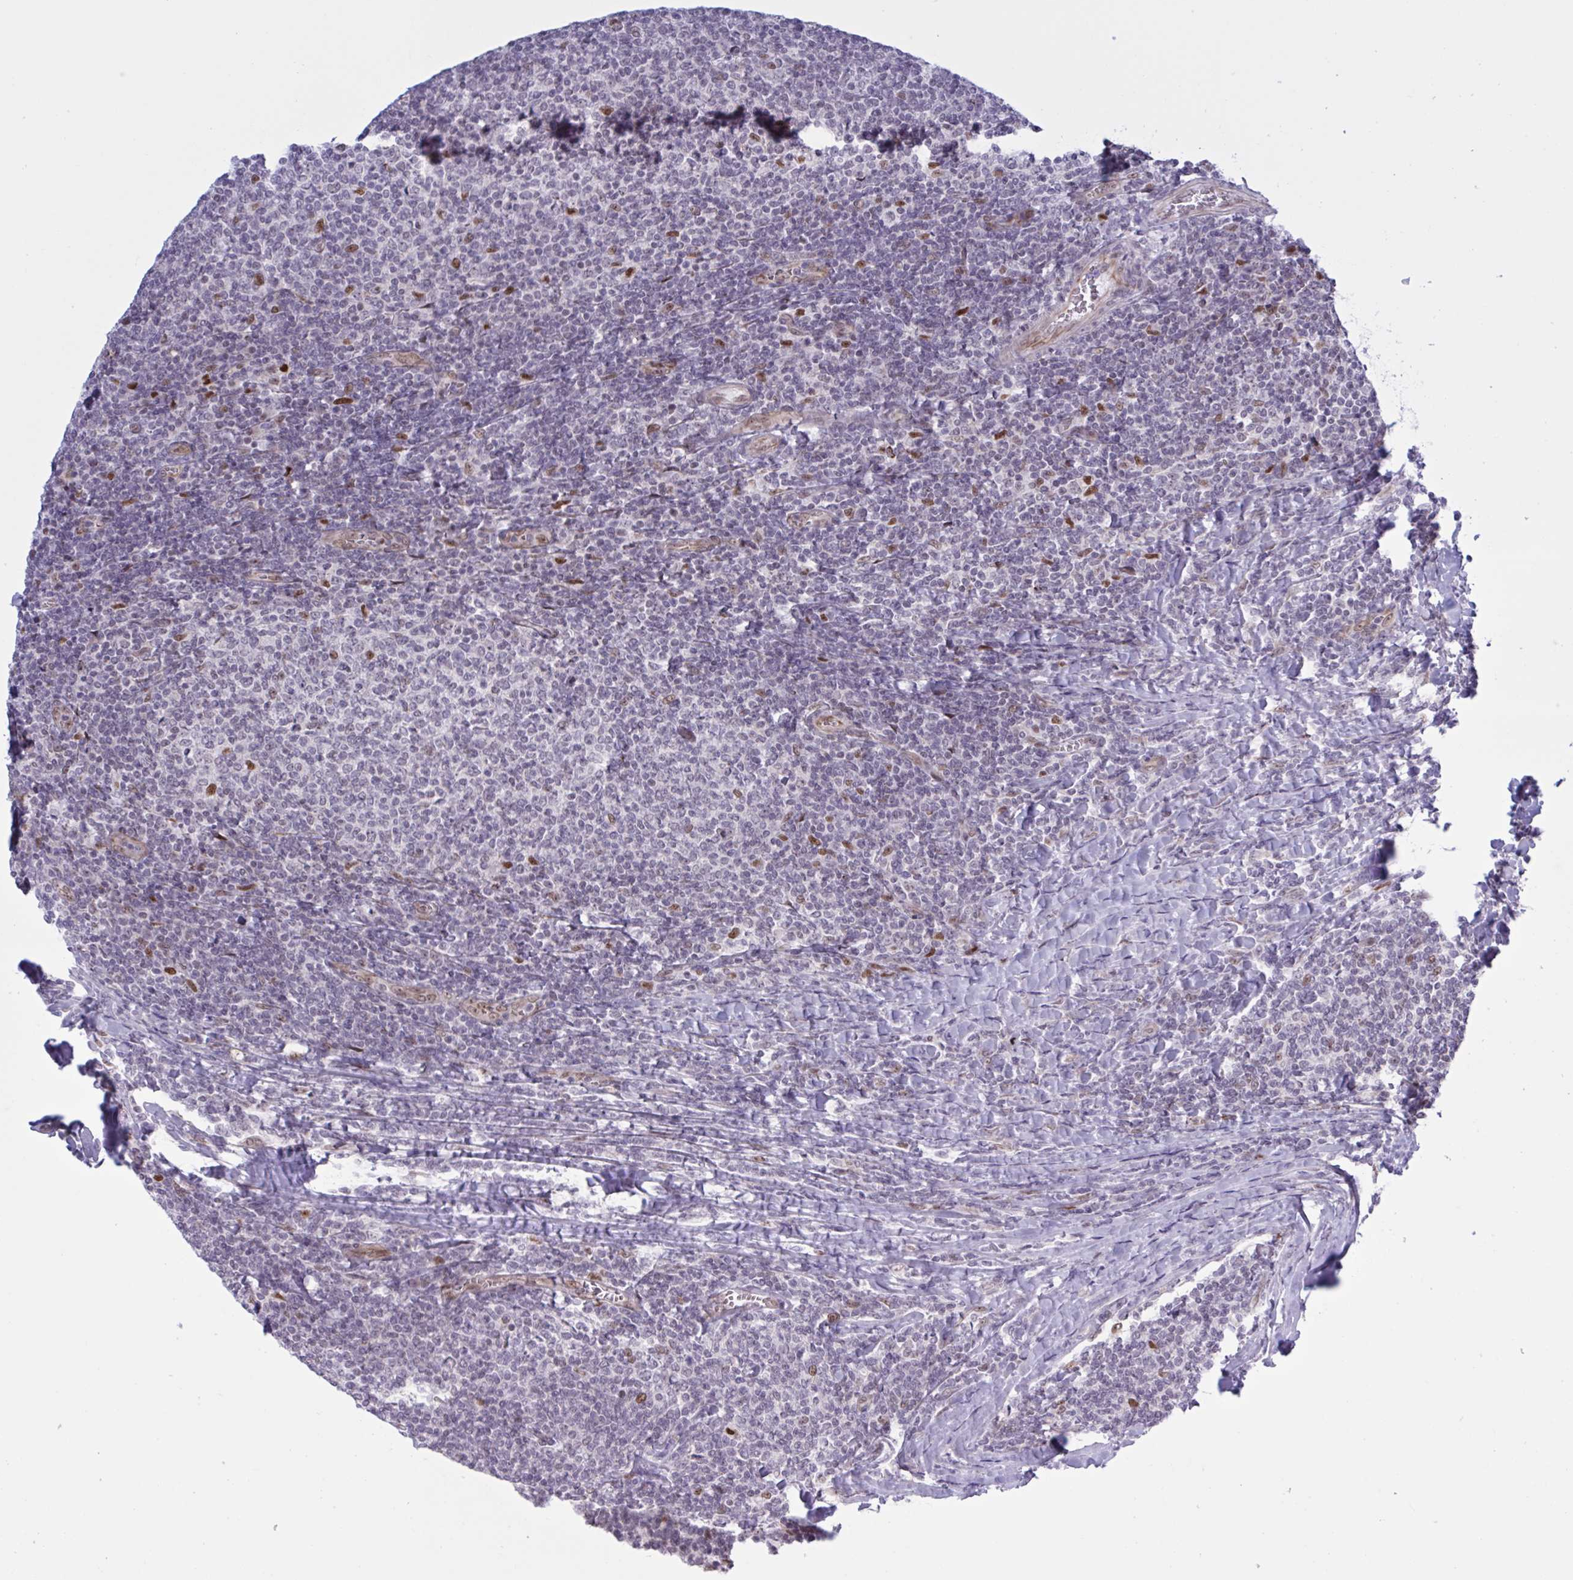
{"staining": {"intensity": "negative", "quantity": "none", "location": "none"}, "tissue": "lymphoma", "cell_type": "Tumor cells", "image_type": "cancer", "snomed": [{"axis": "morphology", "description": "Malignant lymphoma, non-Hodgkin's type, Low grade"}, {"axis": "topography", "description": "Lymph node"}], "caption": "Histopathology image shows no significant protein expression in tumor cells of lymphoma.", "gene": "PRMT6", "patient": {"sex": "male", "age": 52}}